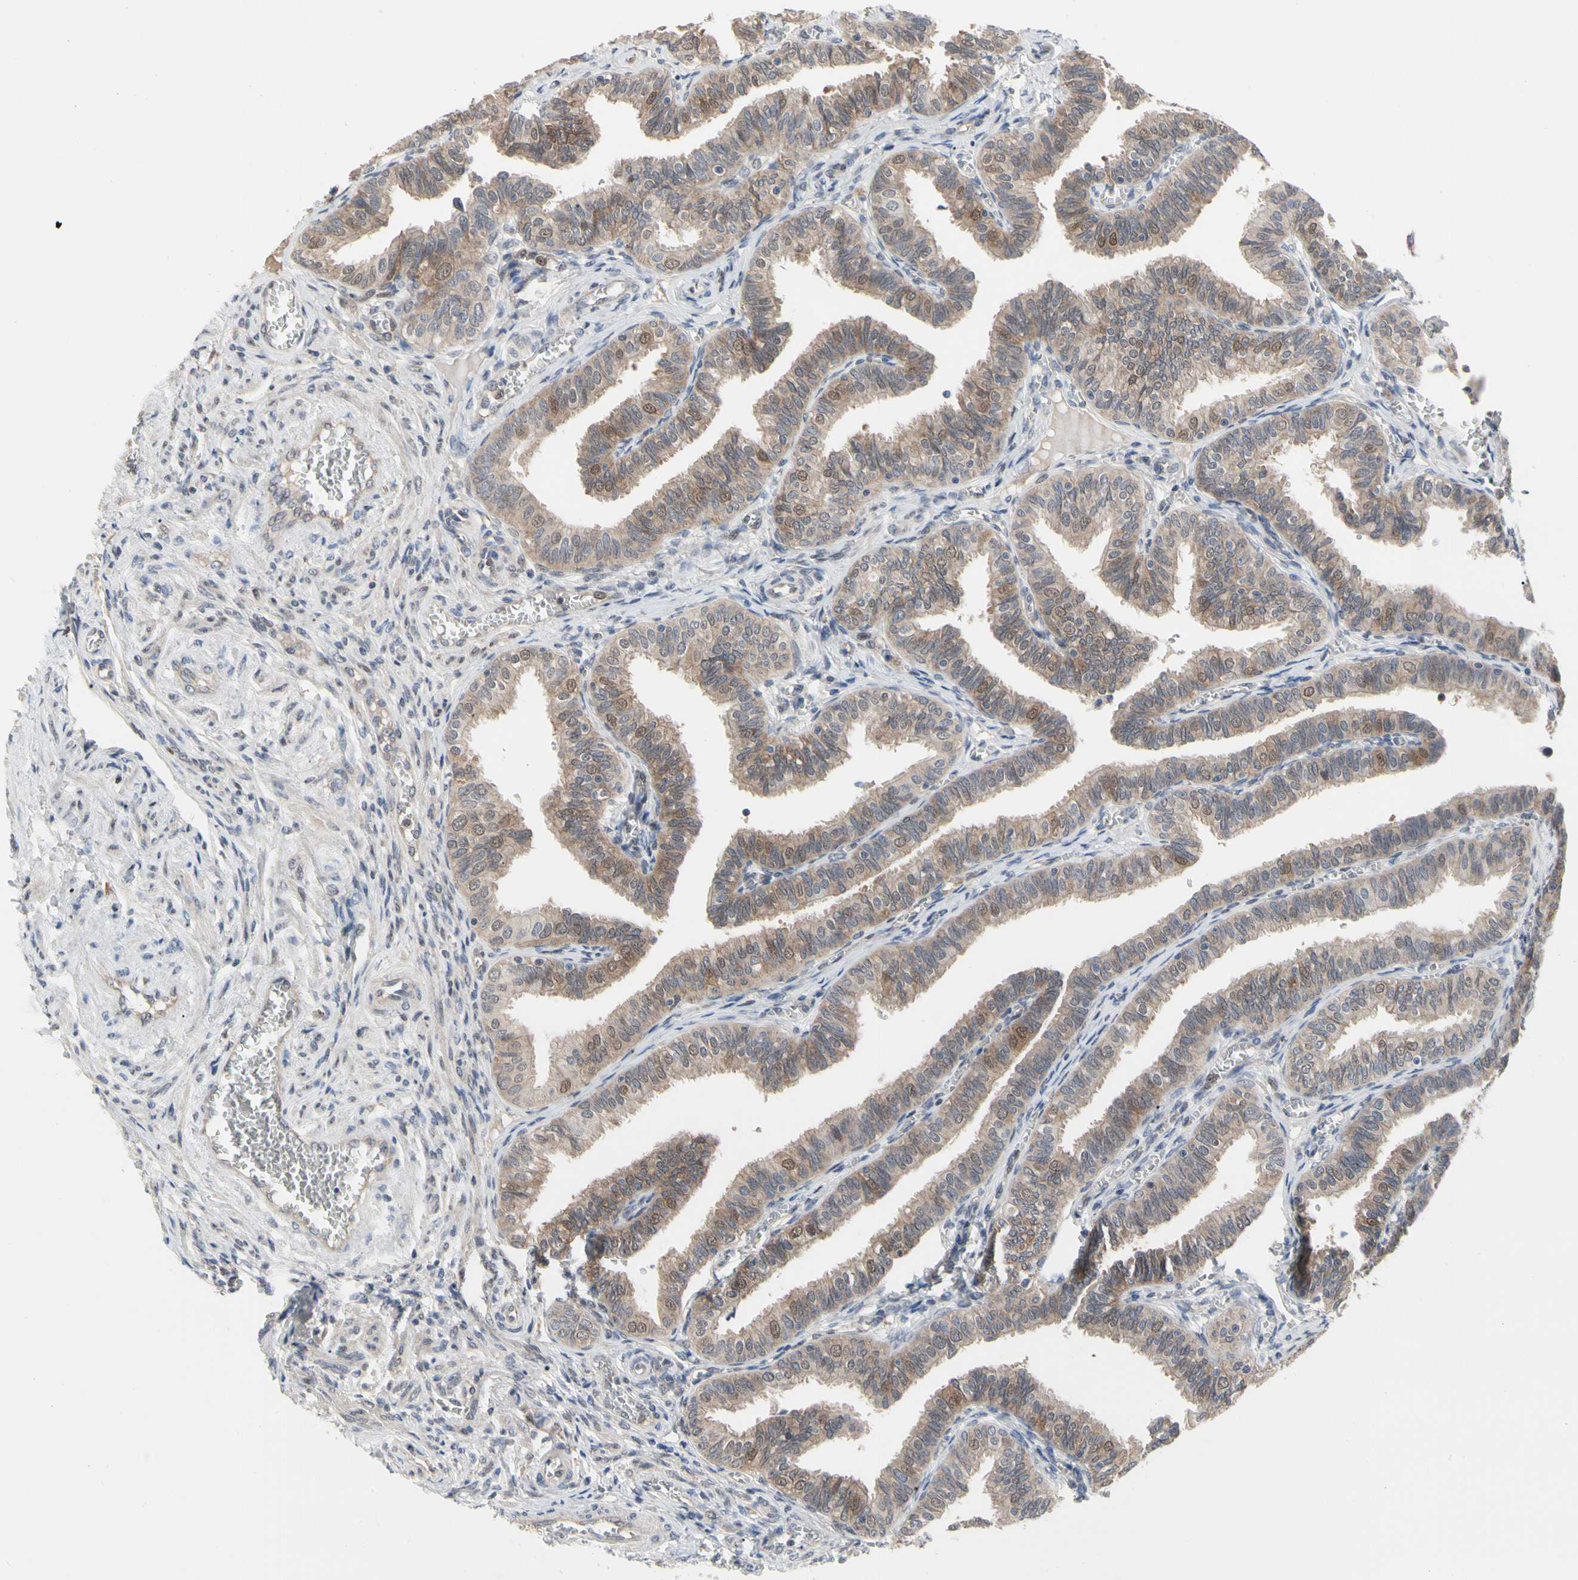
{"staining": {"intensity": "moderate", "quantity": ">75%", "location": "cytoplasmic/membranous,nuclear"}, "tissue": "fallopian tube", "cell_type": "Glandular cells", "image_type": "normal", "snomed": [{"axis": "morphology", "description": "Normal tissue, NOS"}, {"axis": "topography", "description": "Fallopian tube"}], "caption": "Immunohistochemistry (DAB) staining of normal fallopian tube shows moderate cytoplasmic/membranous,nuclear protein staining in approximately >75% of glandular cells.", "gene": "CDK5", "patient": {"sex": "female", "age": 46}}